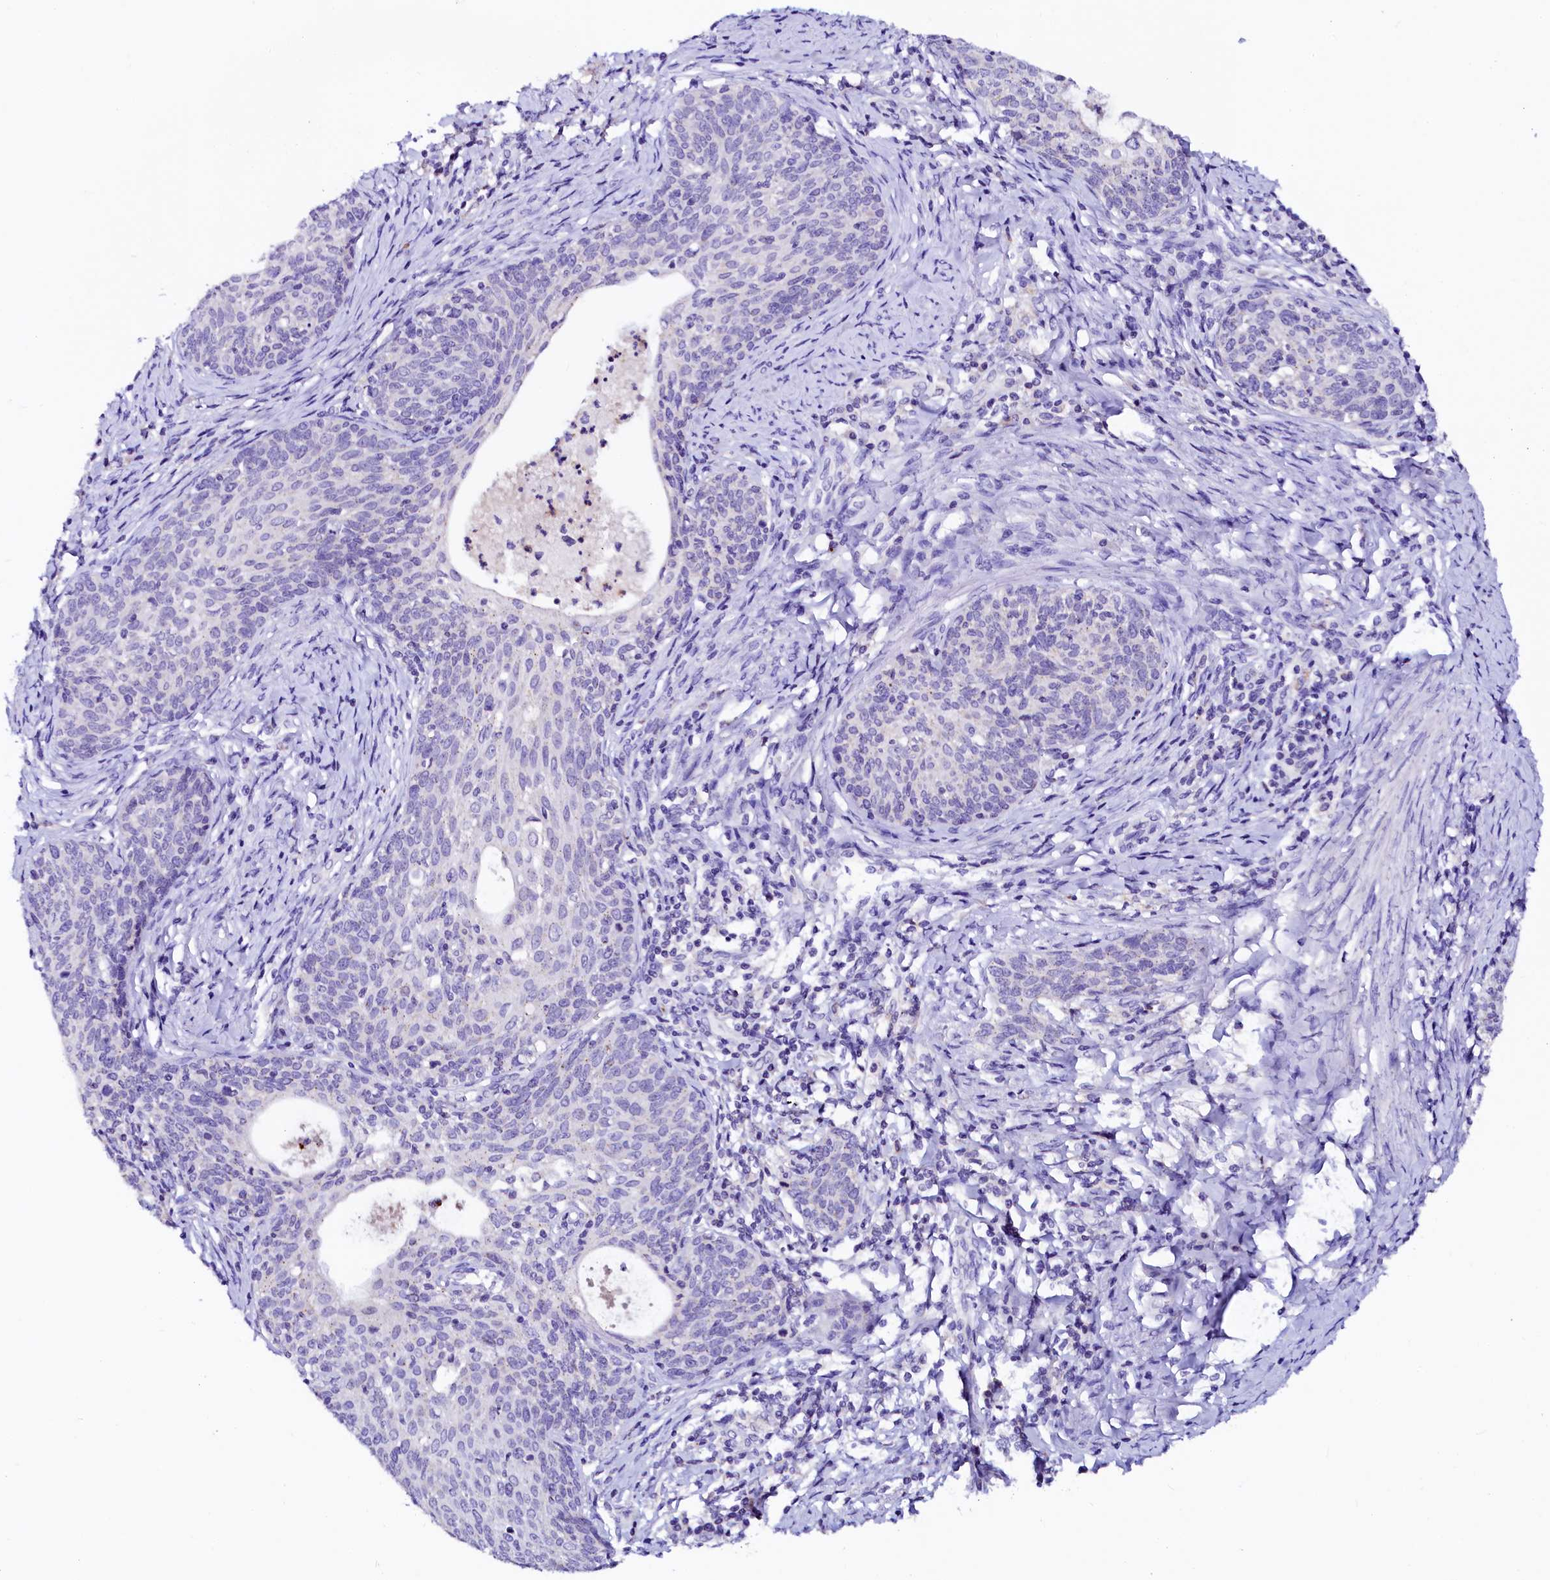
{"staining": {"intensity": "negative", "quantity": "none", "location": "none"}, "tissue": "cervical cancer", "cell_type": "Tumor cells", "image_type": "cancer", "snomed": [{"axis": "morphology", "description": "Squamous cell carcinoma, NOS"}, {"axis": "topography", "description": "Cervix"}], "caption": "Tumor cells are negative for brown protein staining in squamous cell carcinoma (cervical).", "gene": "NALF1", "patient": {"sex": "female", "age": 52}}